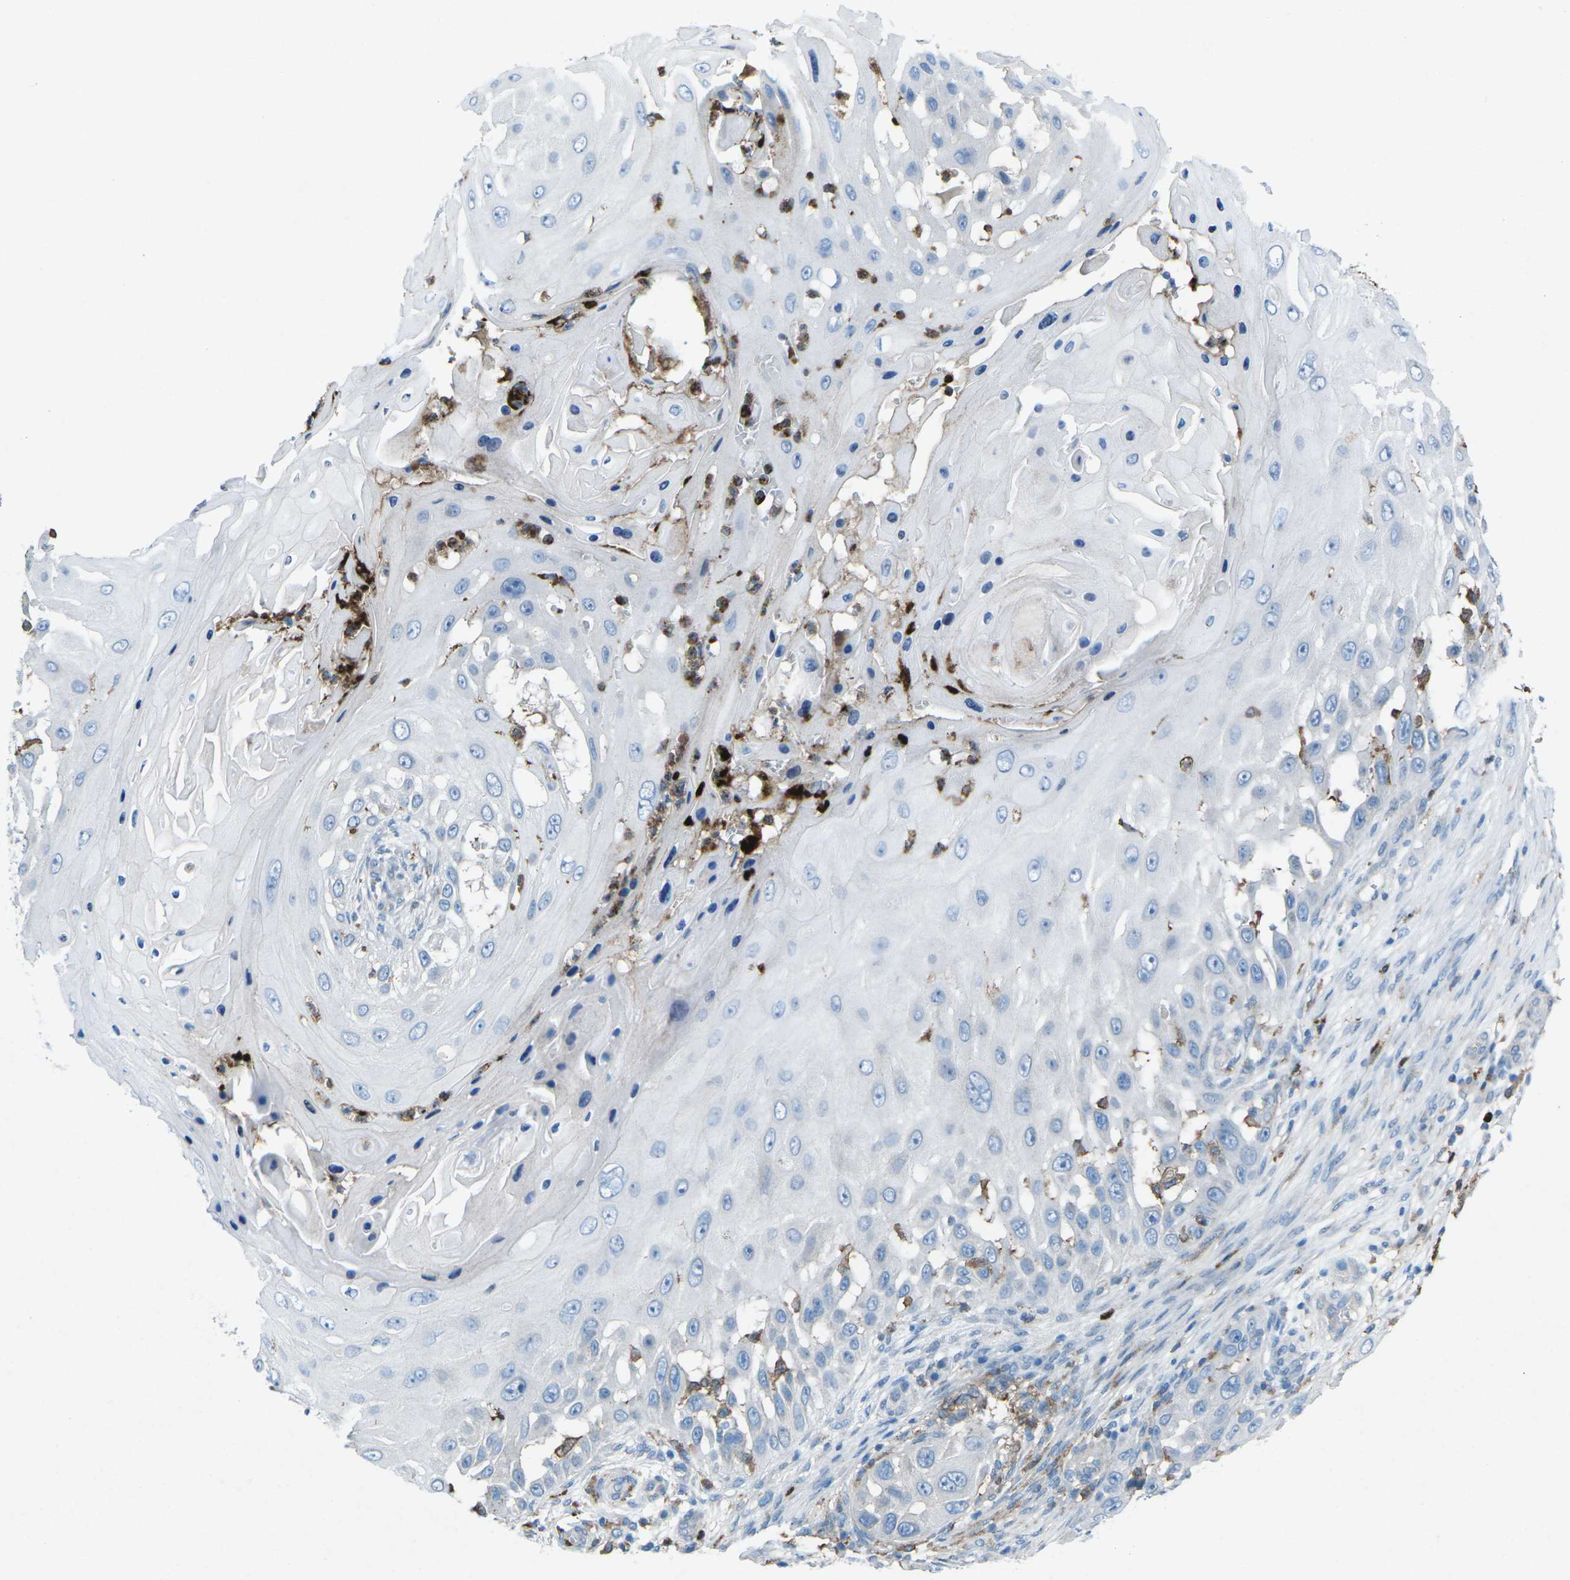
{"staining": {"intensity": "negative", "quantity": "none", "location": "none"}, "tissue": "skin cancer", "cell_type": "Tumor cells", "image_type": "cancer", "snomed": [{"axis": "morphology", "description": "Squamous cell carcinoma, NOS"}, {"axis": "topography", "description": "Skin"}], "caption": "Protein analysis of skin cancer shows no significant positivity in tumor cells. (DAB immunohistochemistry (IHC) visualized using brightfield microscopy, high magnification).", "gene": "STK11", "patient": {"sex": "female", "age": 44}}